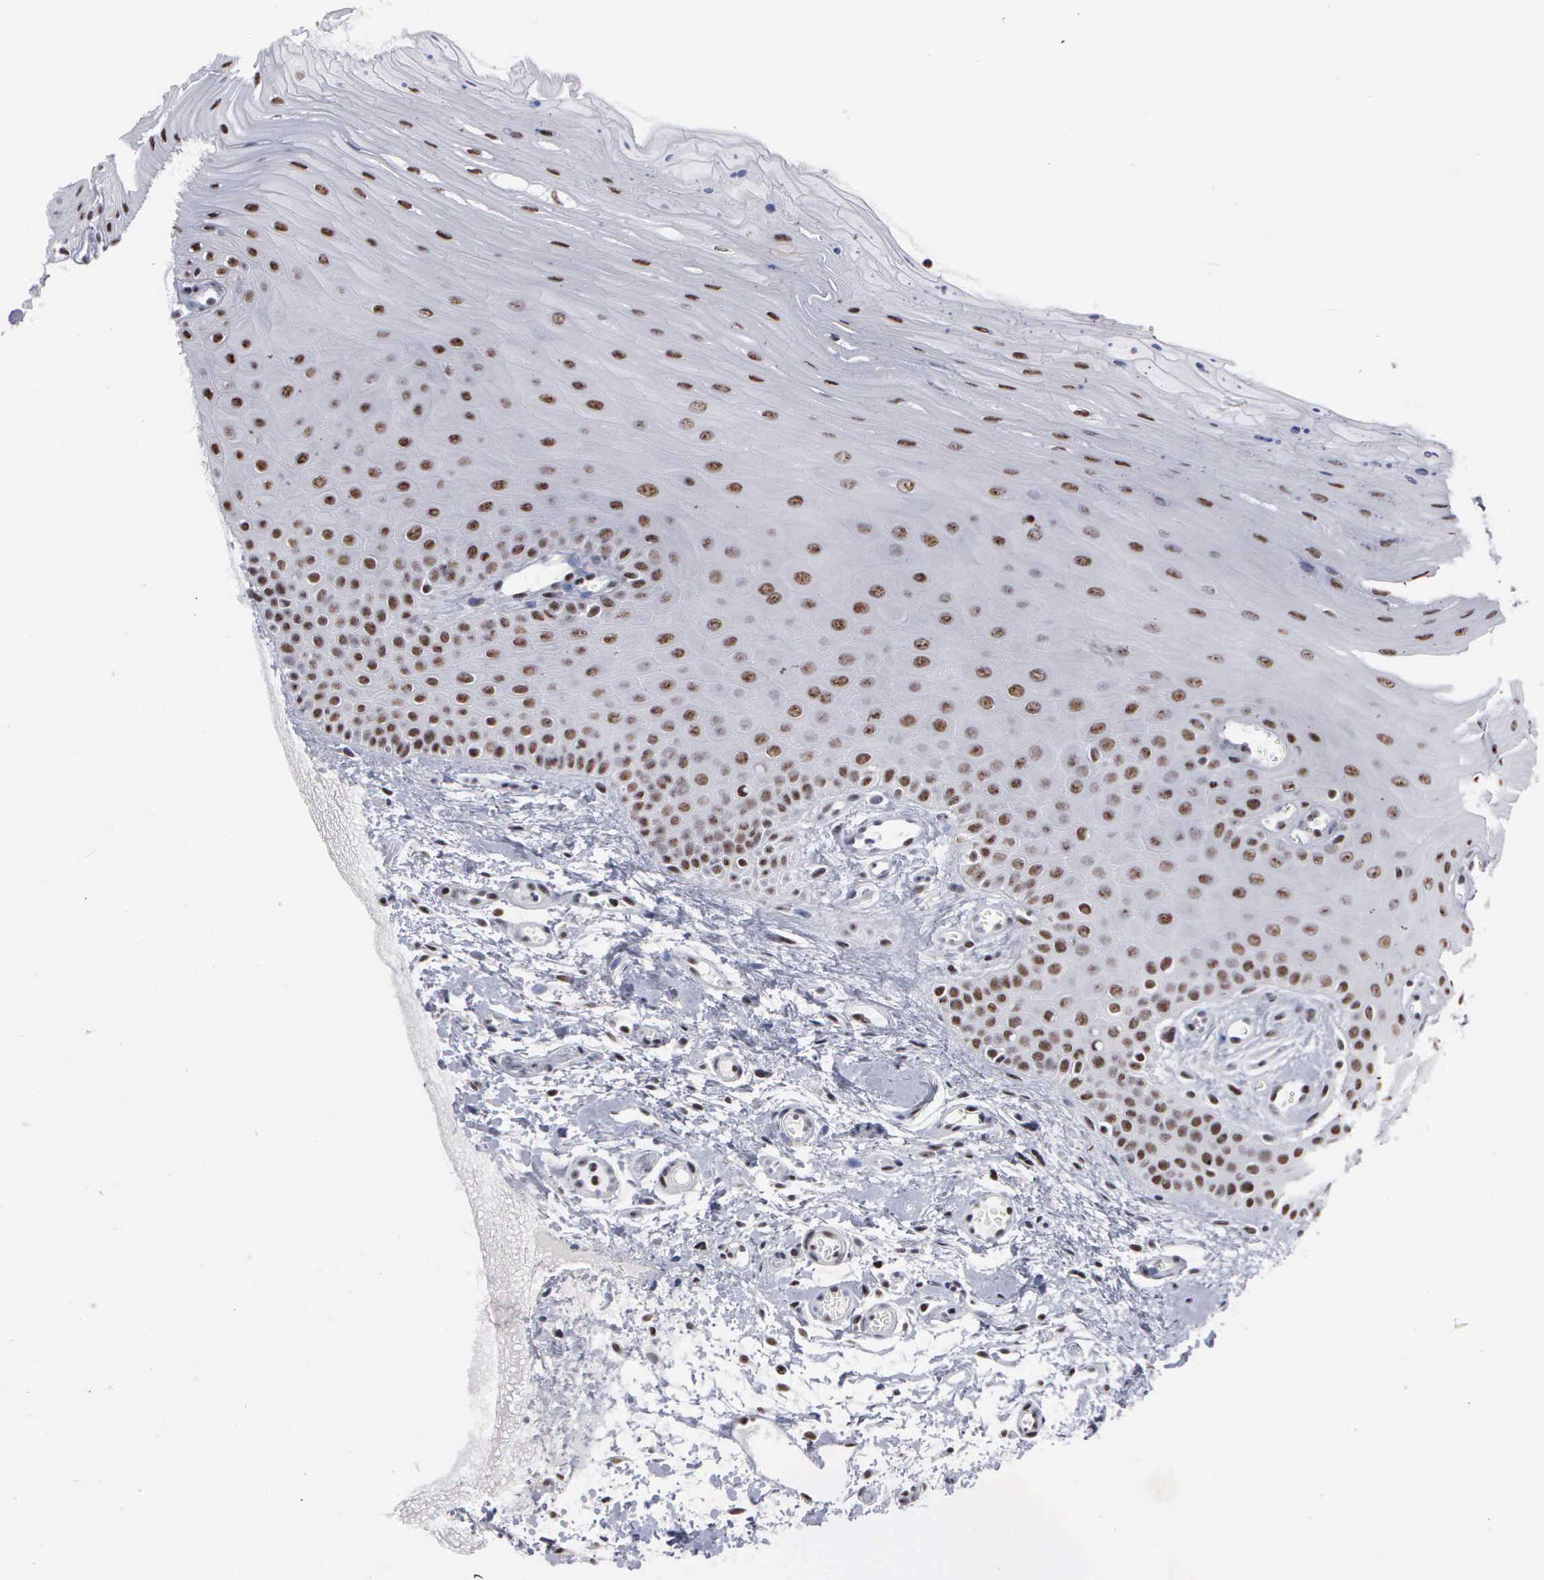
{"staining": {"intensity": "strong", "quantity": ">75%", "location": "nuclear"}, "tissue": "oral mucosa", "cell_type": "Squamous epithelial cells", "image_type": "normal", "snomed": [{"axis": "morphology", "description": "Normal tissue, NOS"}, {"axis": "topography", "description": "Oral tissue"}], "caption": "DAB immunohistochemical staining of normal human oral mucosa demonstrates strong nuclear protein positivity in approximately >75% of squamous epithelial cells.", "gene": "KIAA0586", "patient": {"sex": "female", "age": 54}}